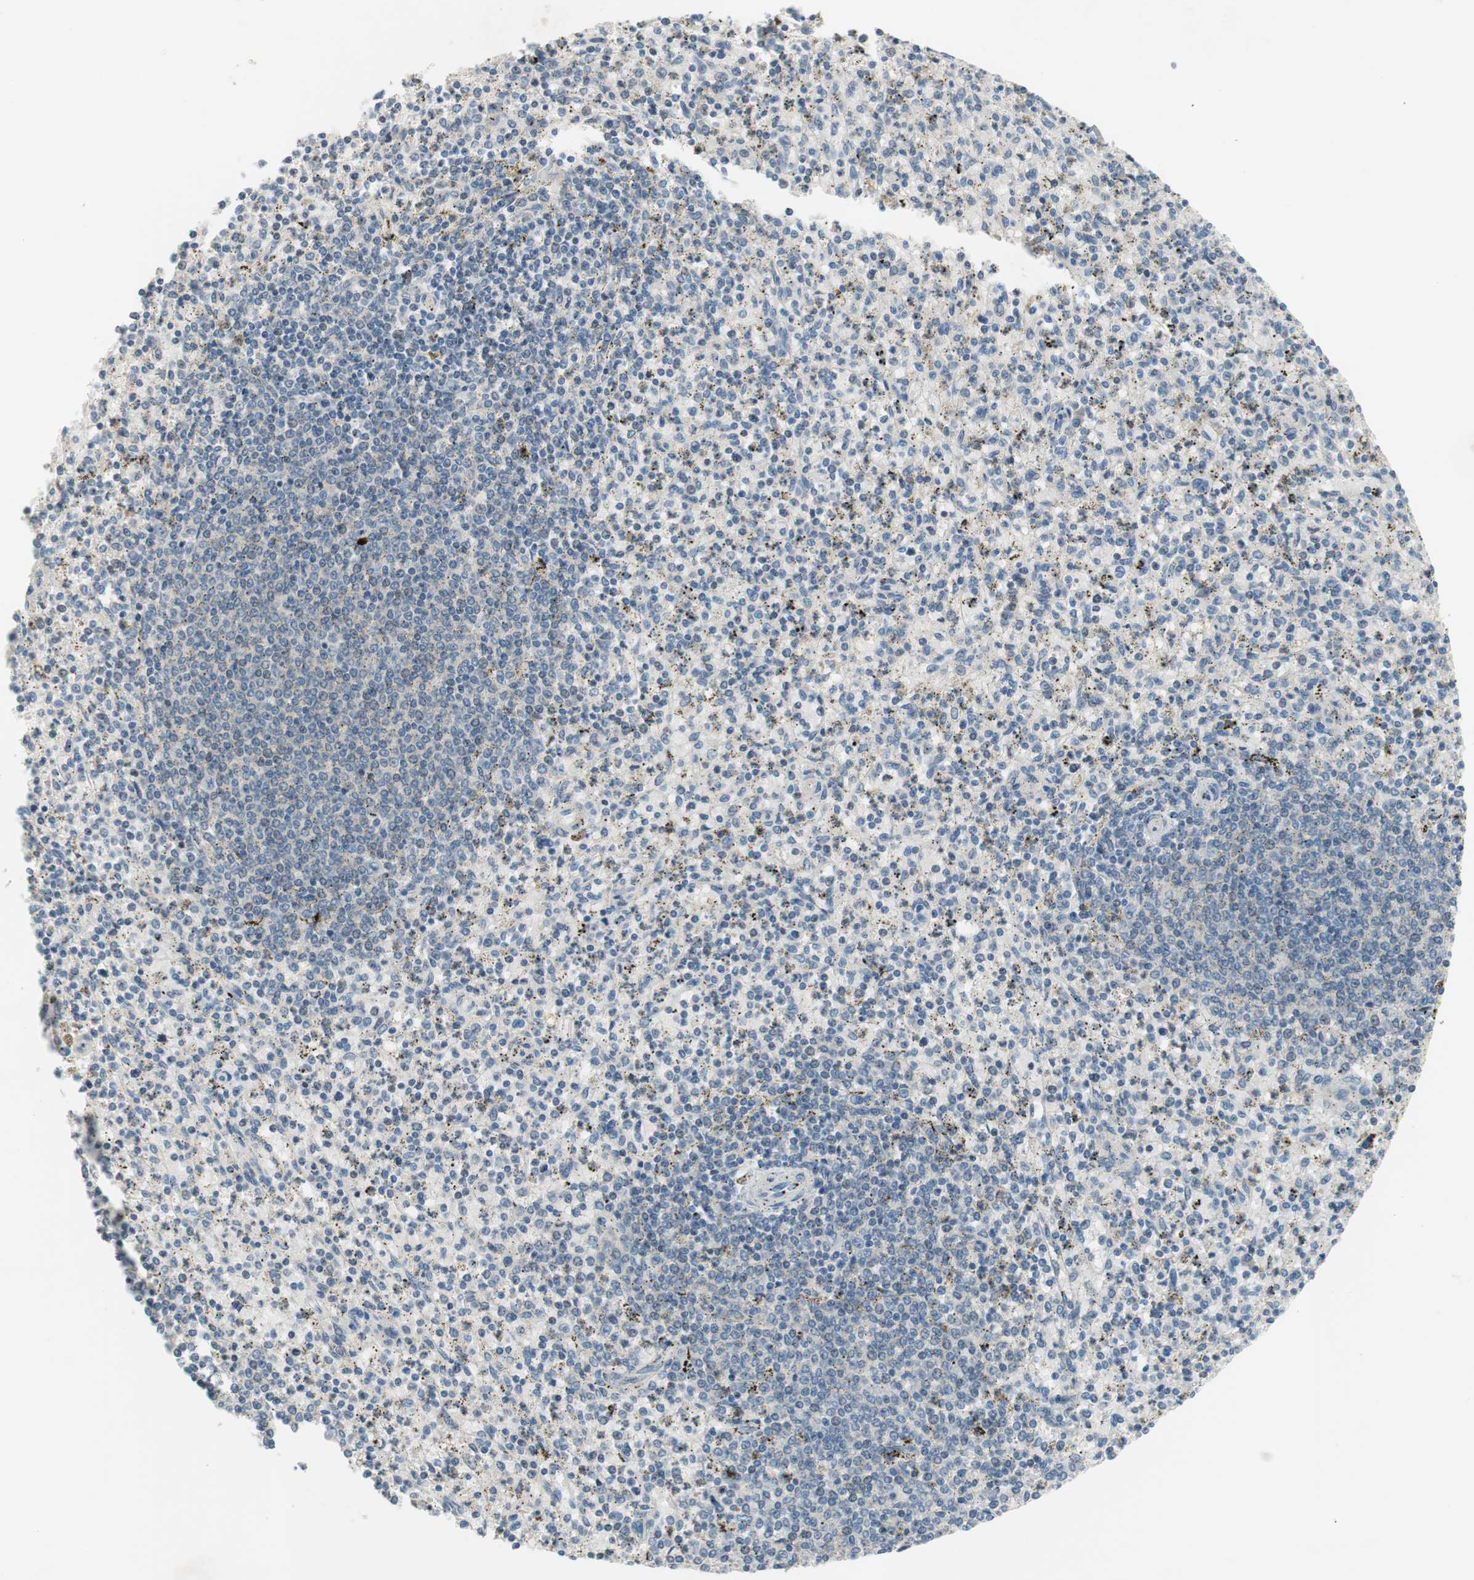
{"staining": {"intensity": "negative", "quantity": "none", "location": "none"}, "tissue": "spleen", "cell_type": "Cells in red pulp", "image_type": "normal", "snomed": [{"axis": "morphology", "description": "Normal tissue, NOS"}, {"axis": "topography", "description": "Spleen"}], "caption": "Protein analysis of normal spleen demonstrates no significant expression in cells in red pulp. The staining was performed using DAB (3,3'-diaminobenzidine) to visualize the protein expression in brown, while the nuclei were stained in blue with hematoxylin (Magnification: 20x).", "gene": "TACR3", "patient": {"sex": "male", "age": 72}}